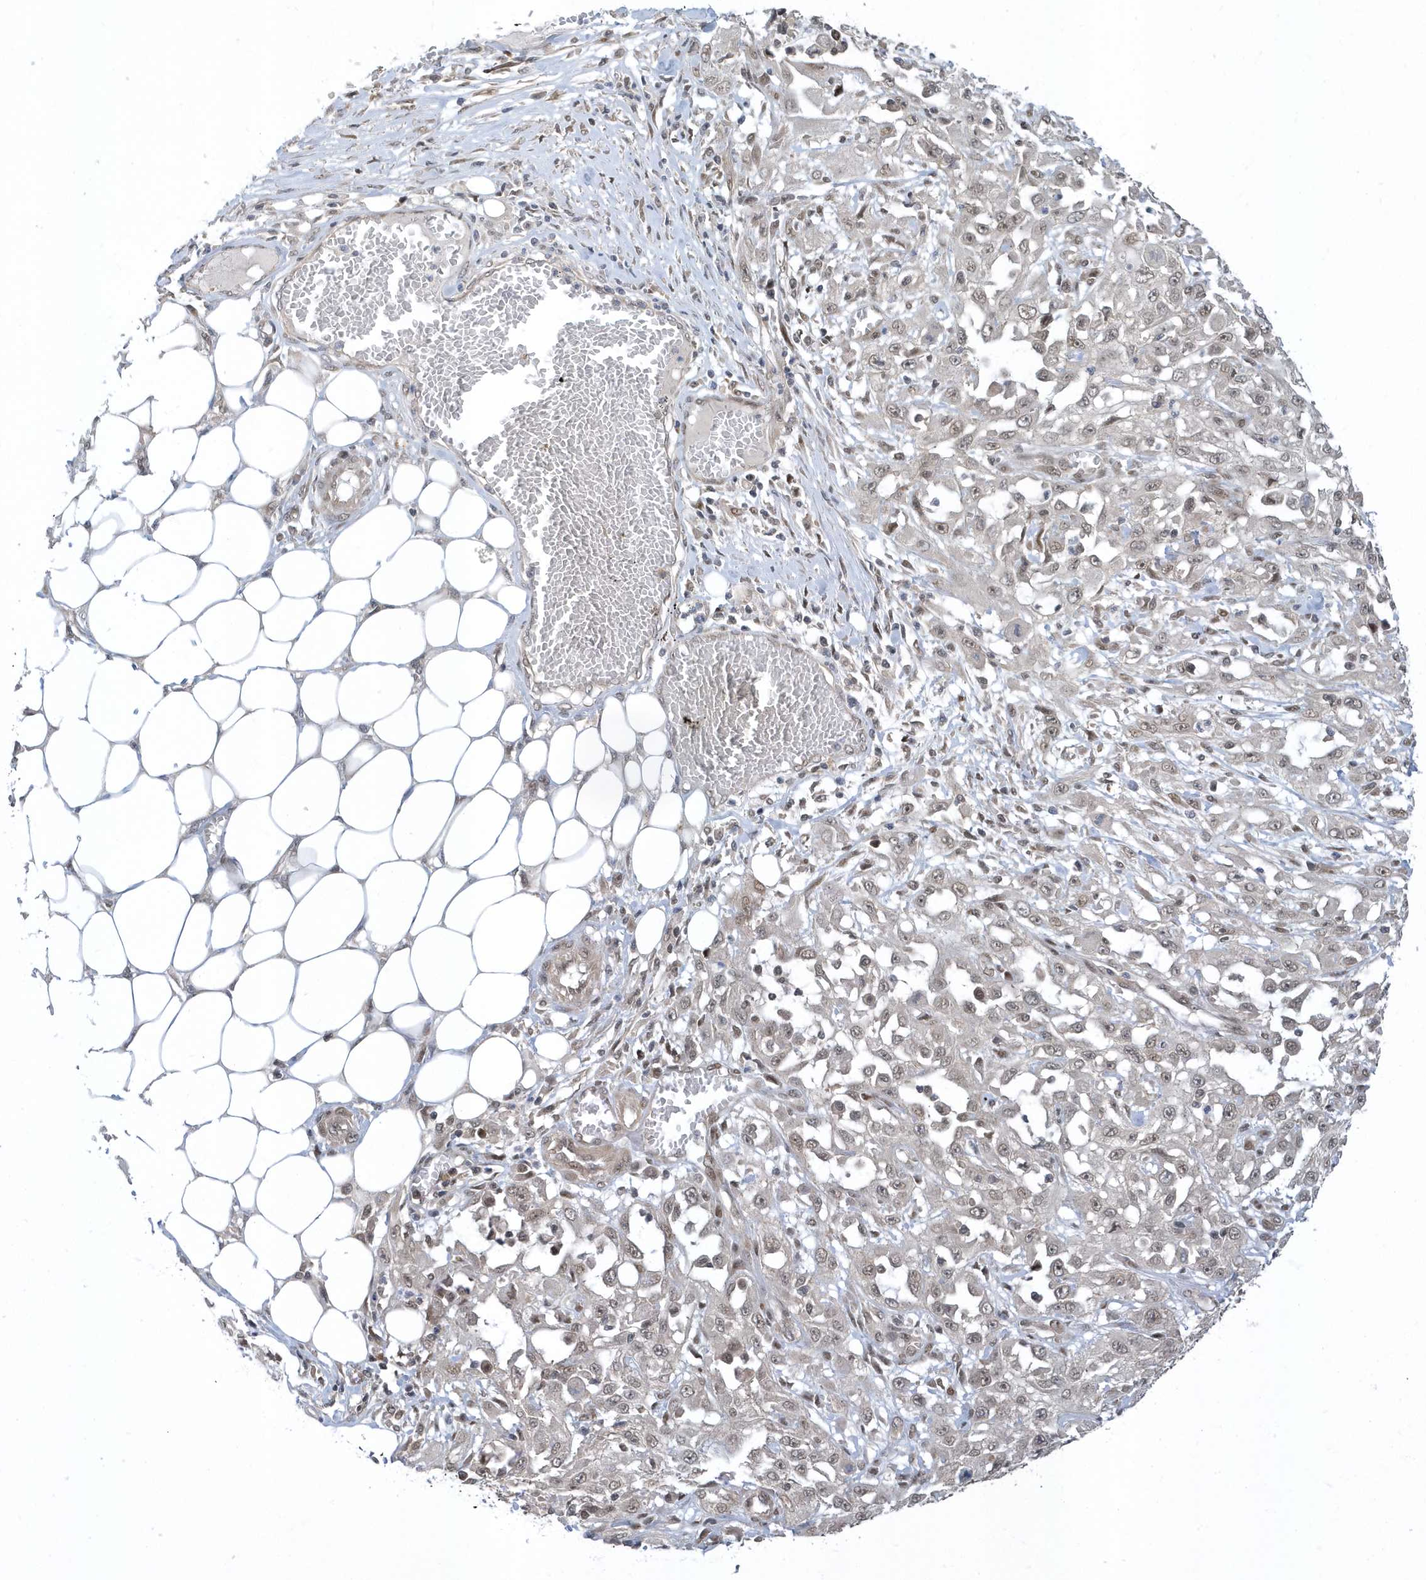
{"staining": {"intensity": "weak", "quantity": "25%-75%", "location": "nuclear"}, "tissue": "skin cancer", "cell_type": "Tumor cells", "image_type": "cancer", "snomed": [{"axis": "morphology", "description": "Squamous cell carcinoma, NOS"}, {"axis": "morphology", "description": "Squamous cell carcinoma, metastatic, NOS"}, {"axis": "topography", "description": "Skin"}, {"axis": "topography", "description": "Lymph node"}], "caption": "Immunohistochemical staining of skin cancer demonstrates low levels of weak nuclear expression in approximately 25%-75% of tumor cells. (DAB = brown stain, brightfield microscopy at high magnification).", "gene": "USP53", "patient": {"sex": "male", "age": 75}}